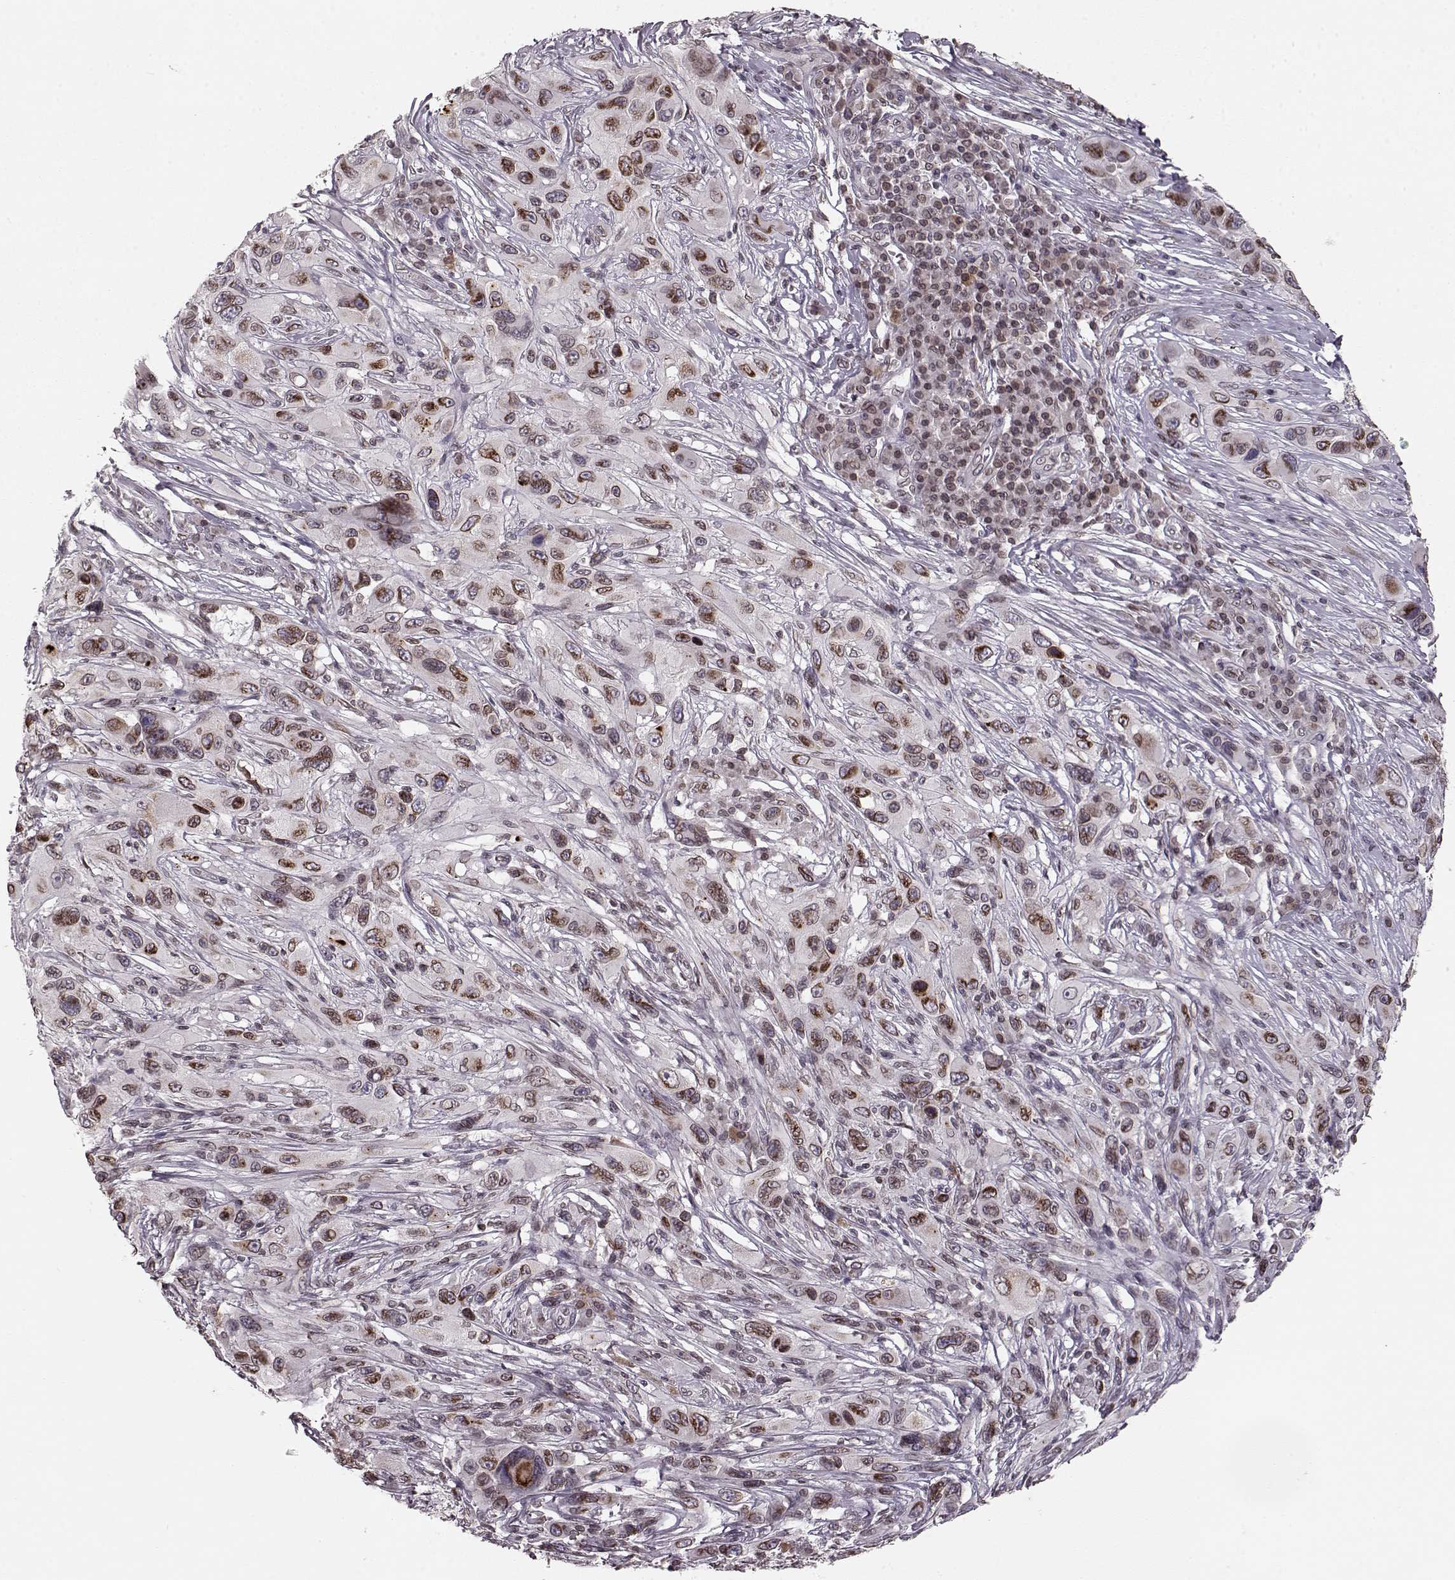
{"staining": {"intensity": "moderate", "quantity": ">75%", "location": "cytoplasmic/membranous,nuclear"}, "tissue": "melanoma", "cell_type": "Tumor cells", "image_type": "cancer", "snomed": [{"axis": "morphology", "description": "Malignant melanoma, NOS"}, {"axis": "topography", "description": "Skin"}], "caption": "IHC staining of malignant melanoma, which displays medium levels of moderate cytoplasmic/membranous and nuclear positivity in approximately >75% of tumor cells indicating moderate cytoplasmic/membranous and nuclear protein staining. The staining was performed using DAB (3,3'-diaminobenzidine) (brown) for protein detection and nuclei were counterstained in hematoxylin (blue).", "gene": "DCAF12", "patient": {"sex": "male", "age": 53}}